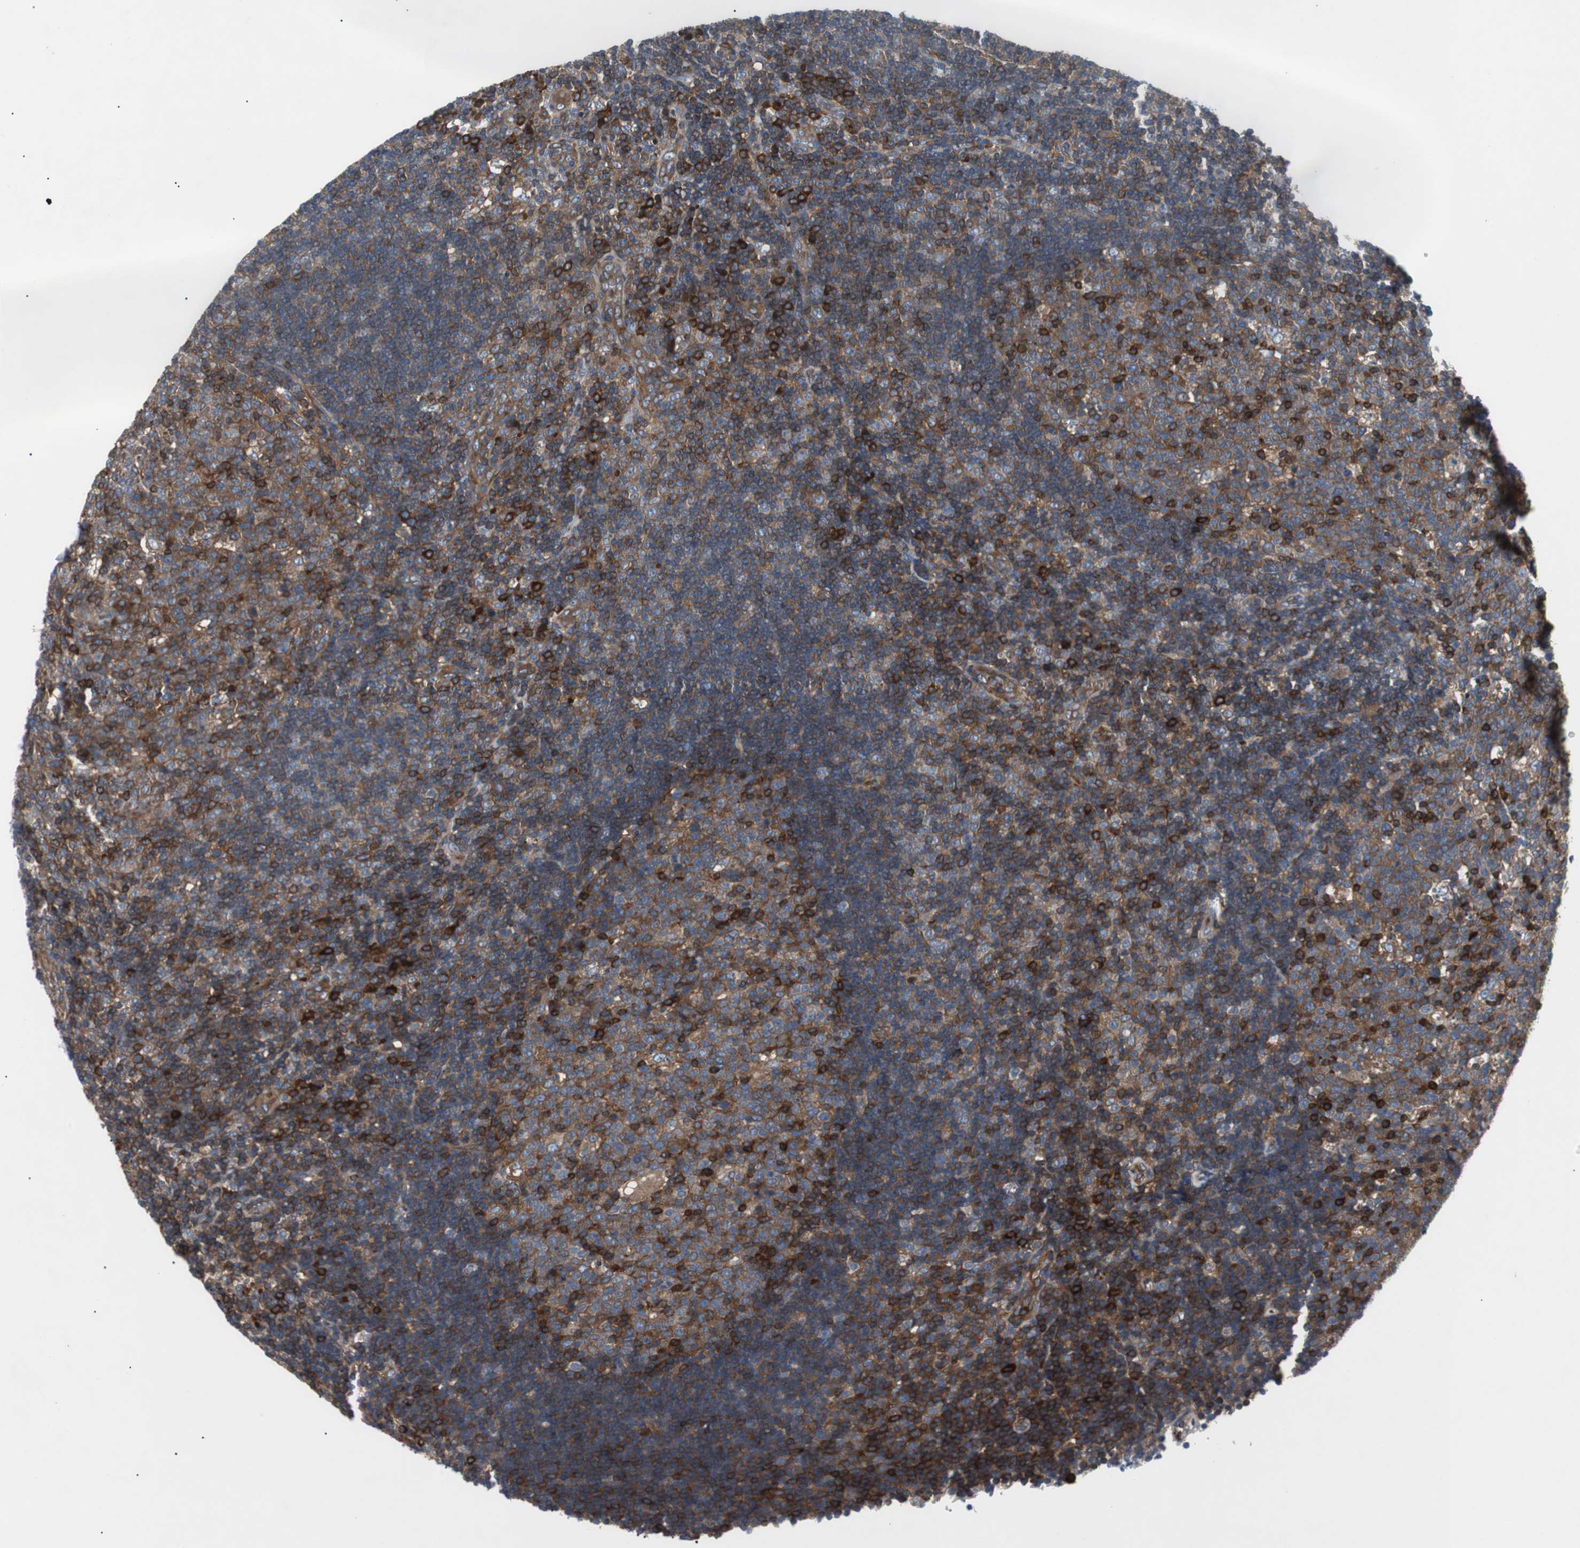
{"staining": {"intensity": "strong", "quantity": ">75%", "location": "cytoplasmic/membranous"}, "tissue": "lymph node", "cell_type": "Germinal center cells", "image_type": "normal", "snomed": [{"axis": "morphology", "description": "Normal tissue, NOS"}, {"axis": "topography", "description": "Lymph node"}, {"axis": "topography", "description": "Salivary gland"}], "caption": "A high amount of strong cytoplasmic/membranous staining is seen in approximately >75% of germinal center cells in unremarkable lymph node. Ihc stains the protein of interest in brown and the nuclei are stained blue.", "gene": "GYS1", "patient": {"sex": "male", "age": 8}}